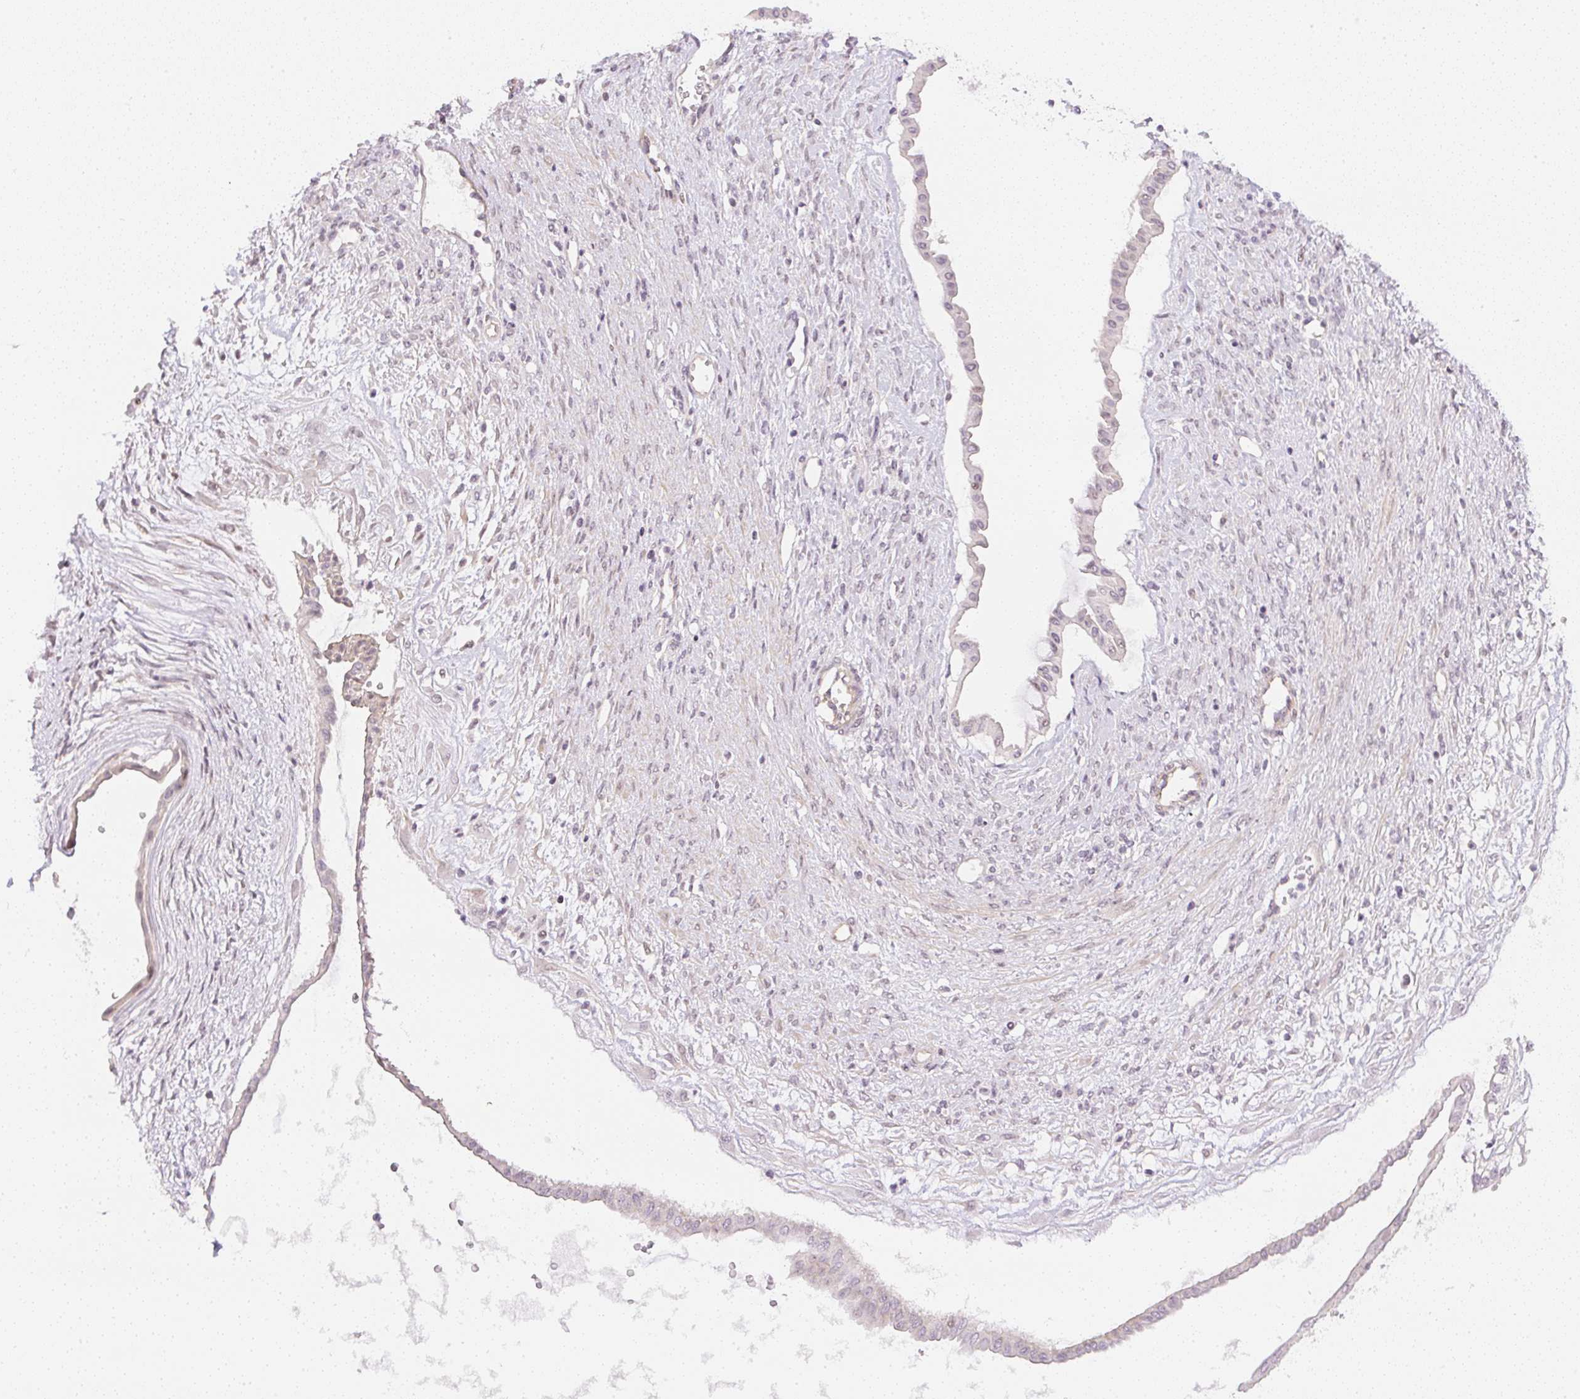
{"staining": {"intensity": "weak", "quantity": "<25%", "location": "nuclear"}, "tissue": "ovarian cancer", "cell_type": "Tumor cells", "image_type": "cancer", "snomed": [{"axis": "morphology", "description": "Cystadenocarcinoma, mucinous, NOS"}, {"axis": "topography", "description": "Ovary"}], "caption": "Protein analysis of ovarian cancer reveals no significant staining in tumor cells. Brightfield microscopy of immunohistochemistry (IHC) stained with DAB (3,3'-diaminobenzidine) (brown) and hematoxylin (blue), captured at high magnification.", "gene": "DPPA4", "patient": {"sex": "female", "age": 73}}